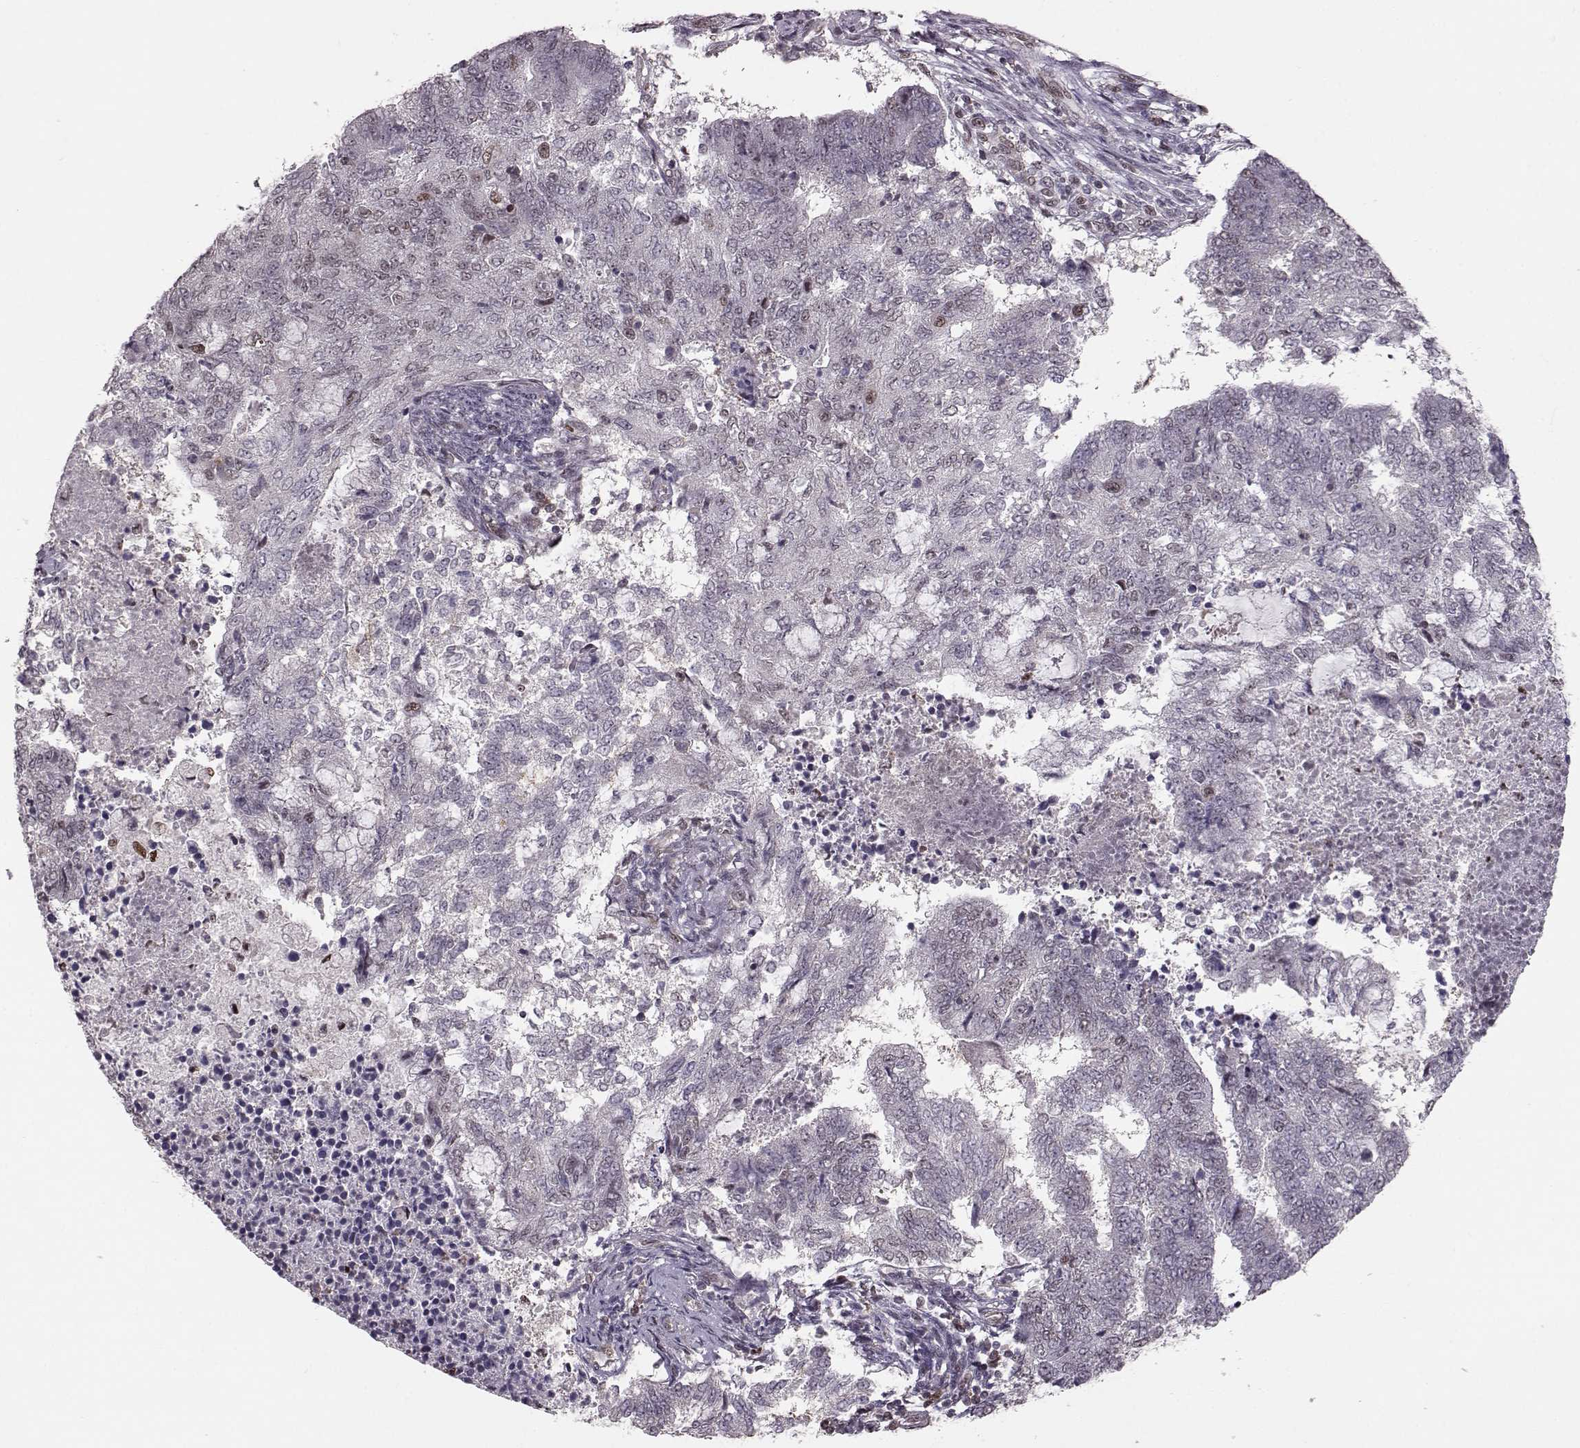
{"staining": {"intensity": "weak", "quantity": "<25%", "location": "nuclear"}, "tissue": "endometrial cancer", "cell_type": "Tumor cells", "image_type": "cancer", "snomed": [{"axis": "morphology", "description": "Adenocarcinoma, NOS"}, {"axis": "topography", "description": "Endometrium"}], "caption": "Adenocarcinoma (endometrial) stained for a protein using IHC reveals no expression tumor cells.", "gene": "KLF6", "patient": {"sex": "female", "age": 65}}